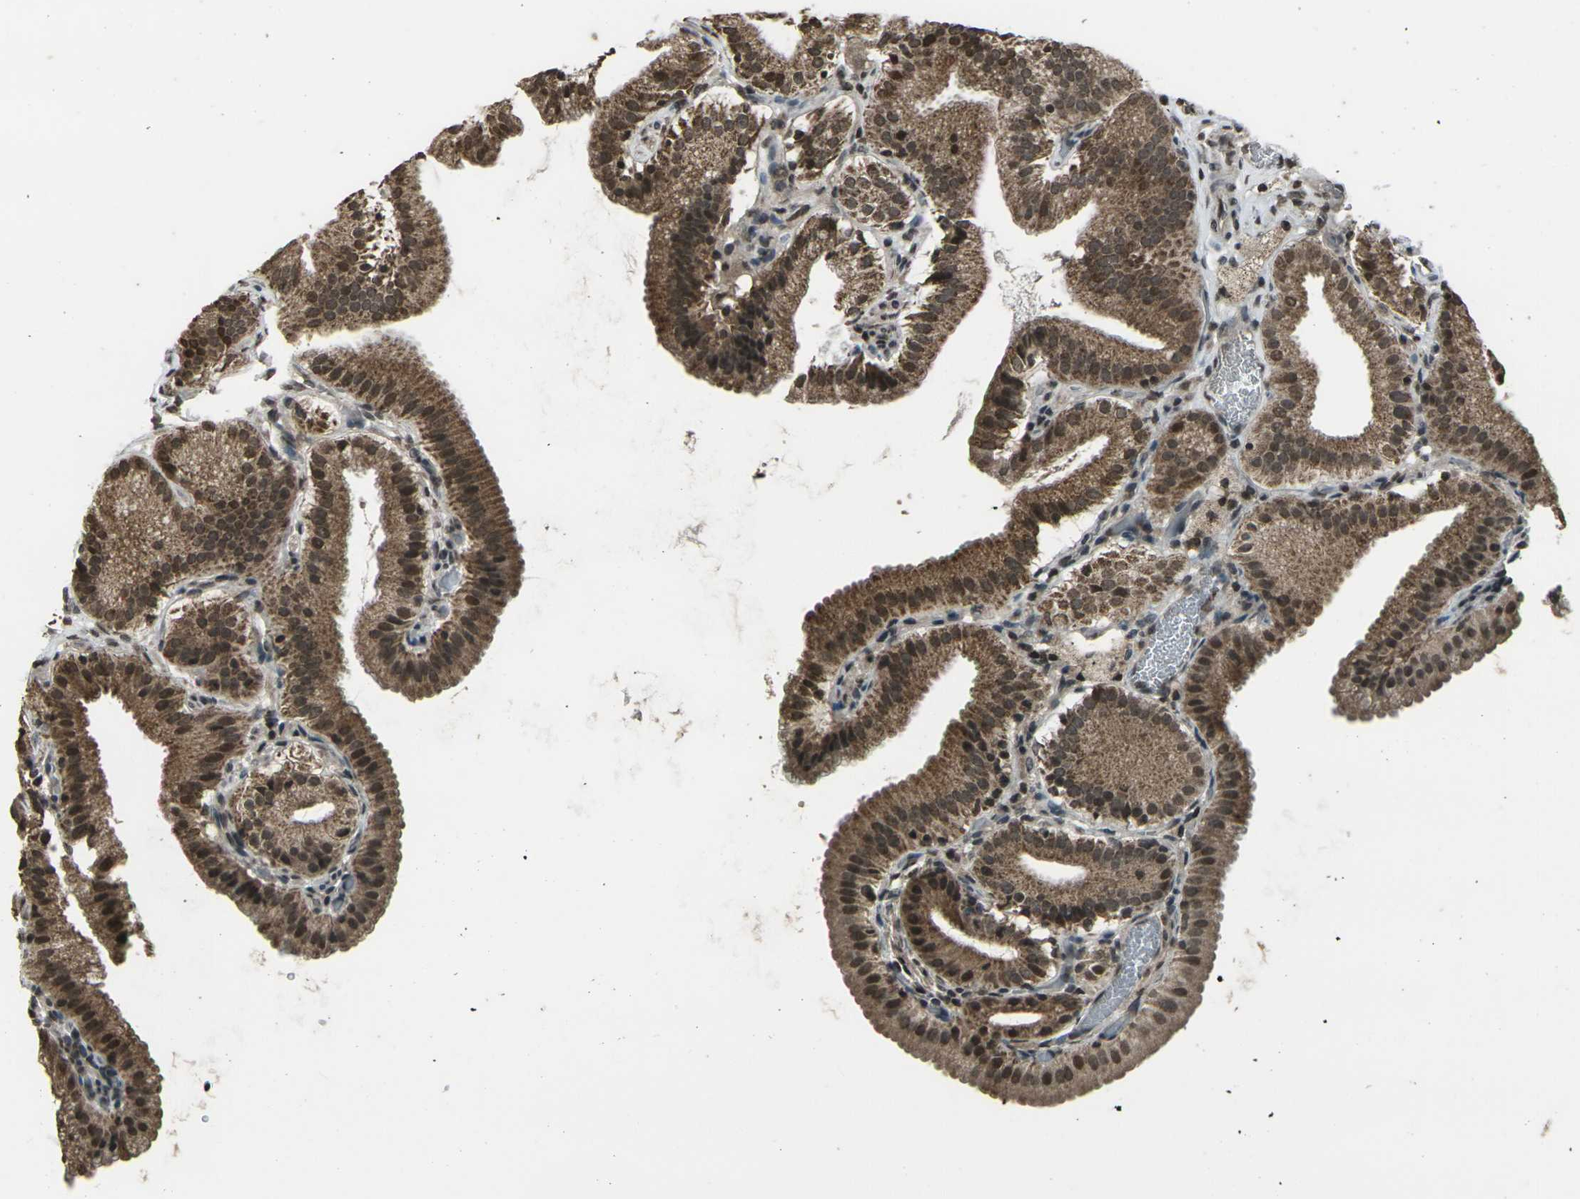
{"staining": {"intensity": "moderate", "quantity": ">75%", "location": "cytoplasmic/membranous,nuclear"}, "tissue": "gallbladder", "cell_type": "Glandular cells", "image_type": "normal", "snomed": [{"axis": "morphology", "description": "Normal tissue, NOS"}, {"axis": "topography", "description": "Gallbladder"}], "caption": "Glandular cells reveal medium levels of moderate cytoplasmic/membranous,nuclear staining in approximately >75% of cells in unremarkable gallbladder. The staining is performed using DAB (3,3'-diaminobenzidine) brown chromogen to label protein expression. The nuclei are counter-stained blue using hematoxylin.", "gene": "PRPF8", "patient": {"sex": "male", "age": 54}}